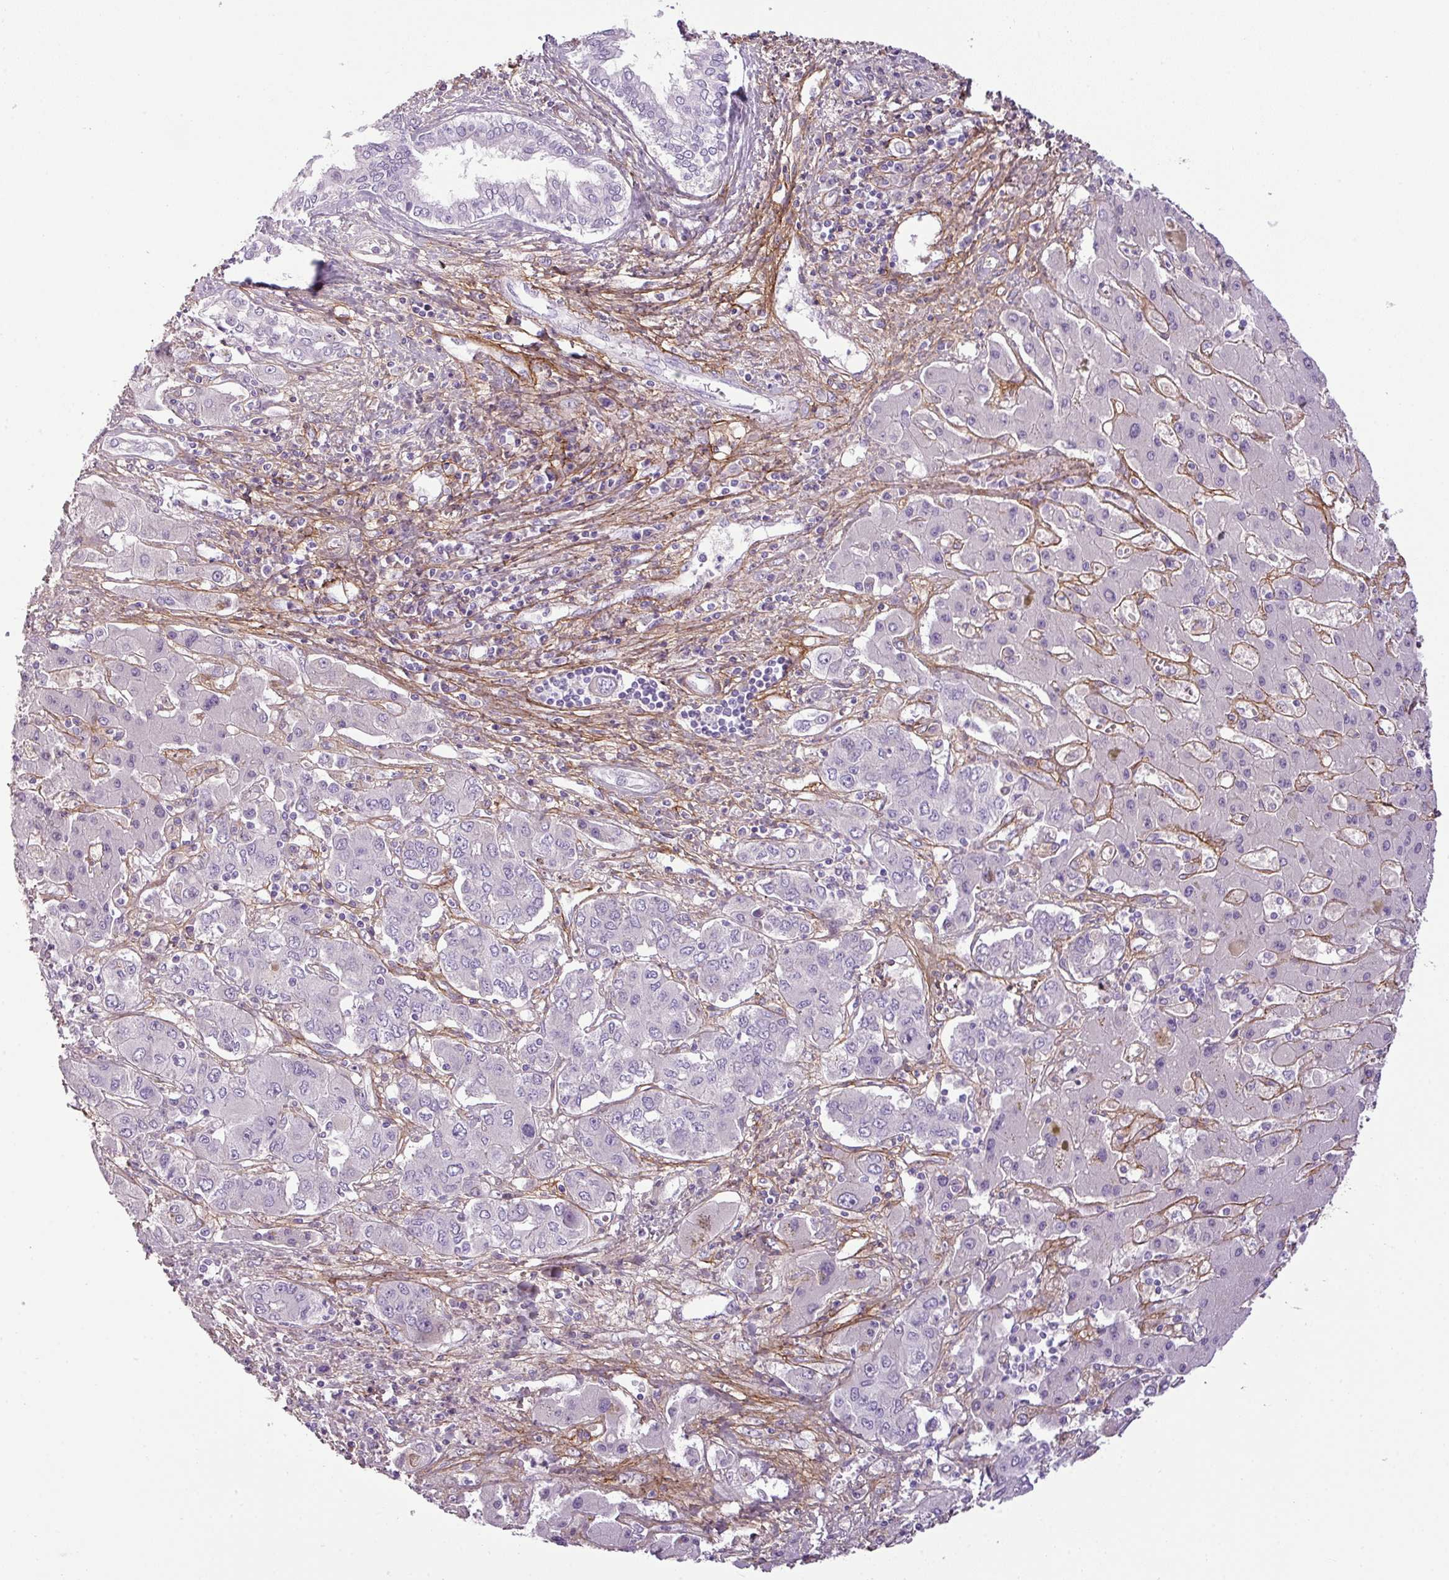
{"staining": {"intensity": "negative", "quantity": "none", "location": "none"}, "tissue": "liver cancer", "cell_type": "Tumor cells", "image_type": "cancer", "snomed": [{"axis": "morphology", "description": "Cholangiocarcinoma"}, {"axis": "topography", "description": "Liver"}], "caption": "DAB (3,3'-diaminobenzidine) immunohistochemical staining of human liver cancer (cholangiocarcinoma) reveals no significant positivity in tumor cells.", "gene": "PARD6G", "patient": {"sex": "male", "age": 67}}